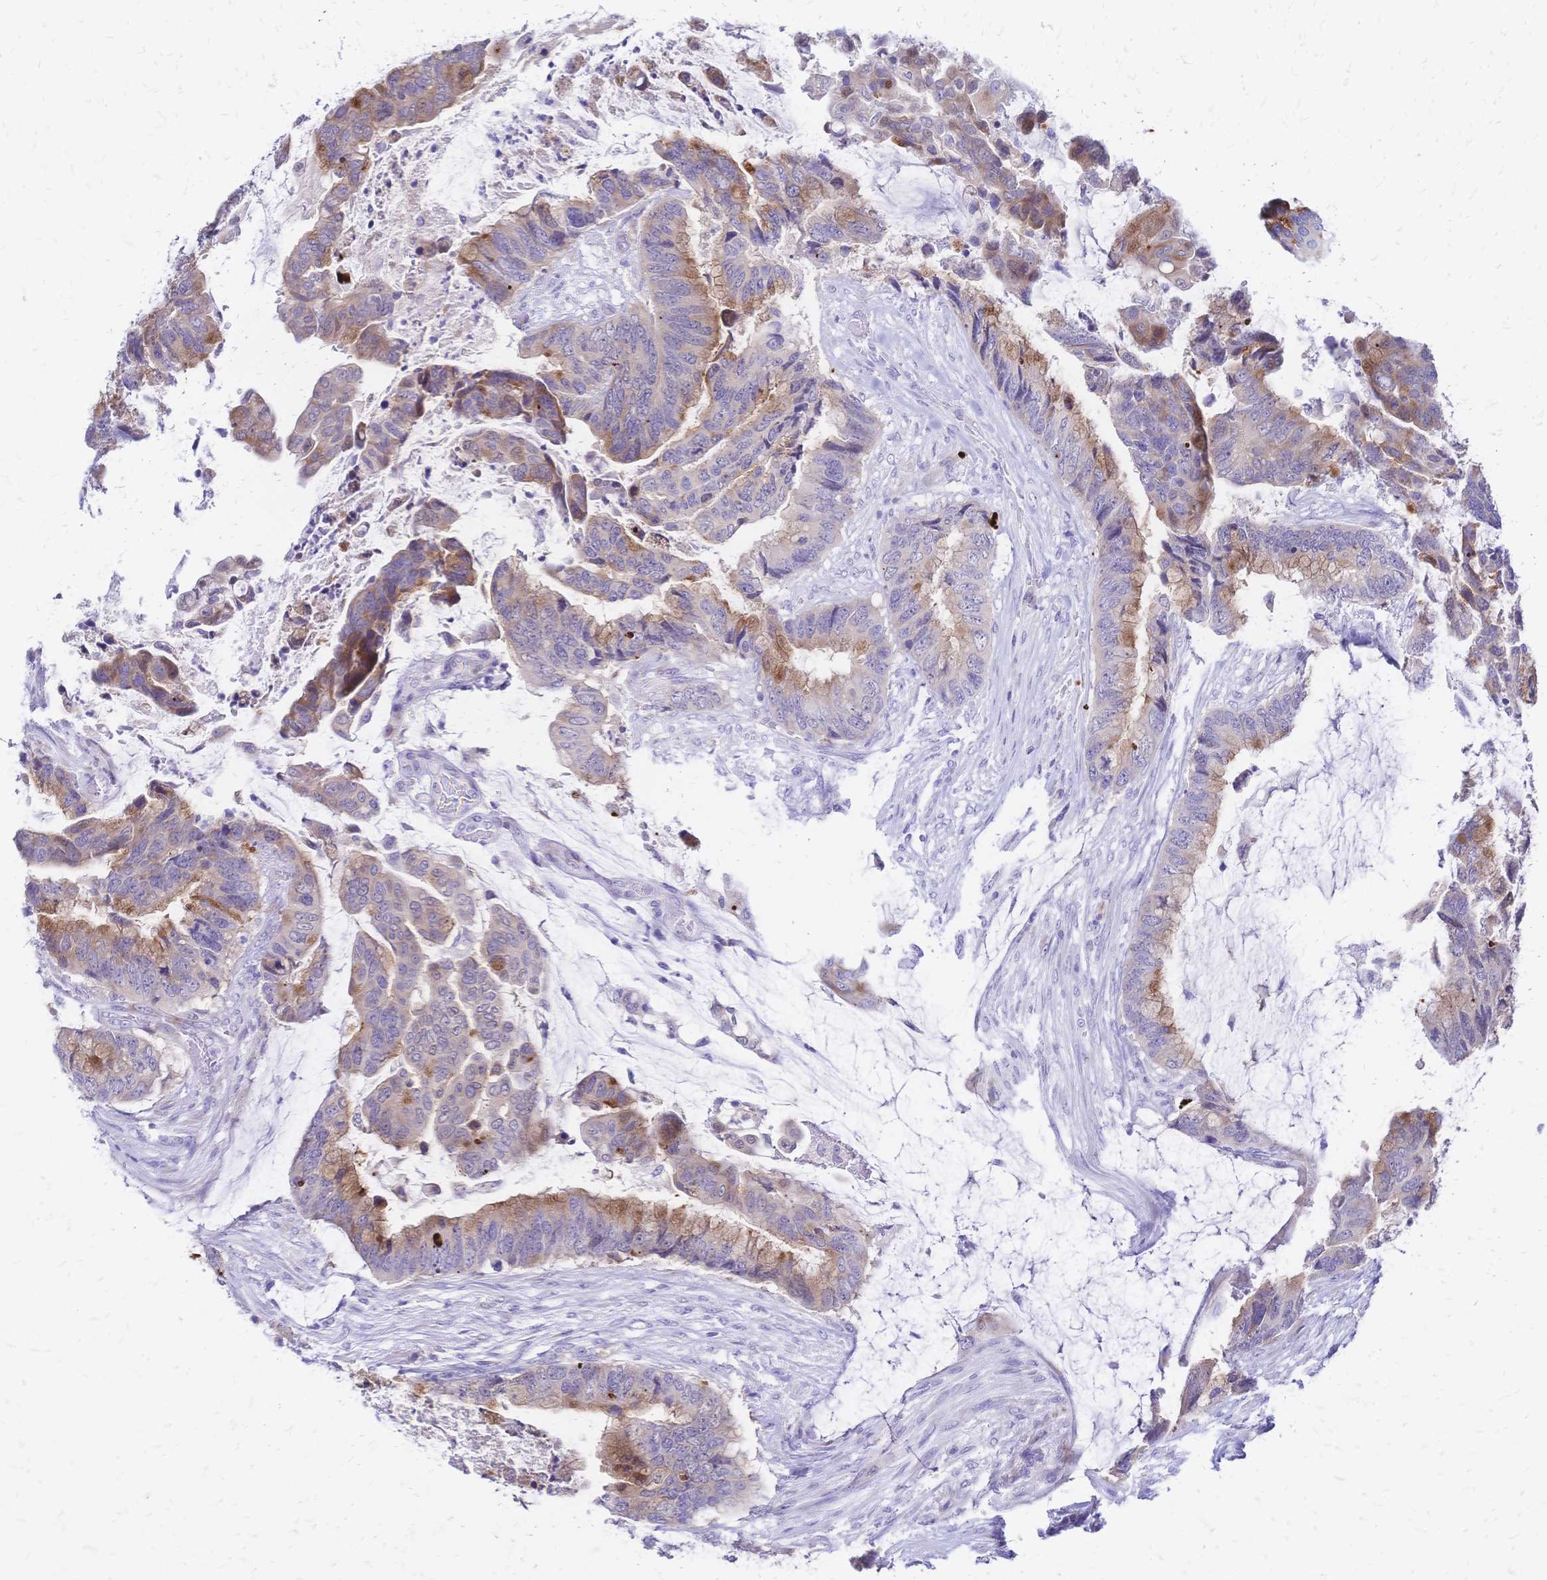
{"staining": {"intensity": "moderate", "quantity": "25%-75%", "location": "cytoplasmic/membranous"}, "tissue": "colorectal cancer", "cell_type": "Tumor cells", "image_type": "cancer", "snomed": [{"axis": "morphology", "description": "Adenocarcinoma, NOS"}, {"axis": "topography", "description": "Rectum"}], "caption": "IHC (DAB) staining of colorectal cancer (adenocarcinoma) reveals moderate cytoplasmic/membranous protein positivity in approximately 25%-75% of tumor cells.", "gene": "GRB7", "patient": {"sex": "female", "age": 59}}